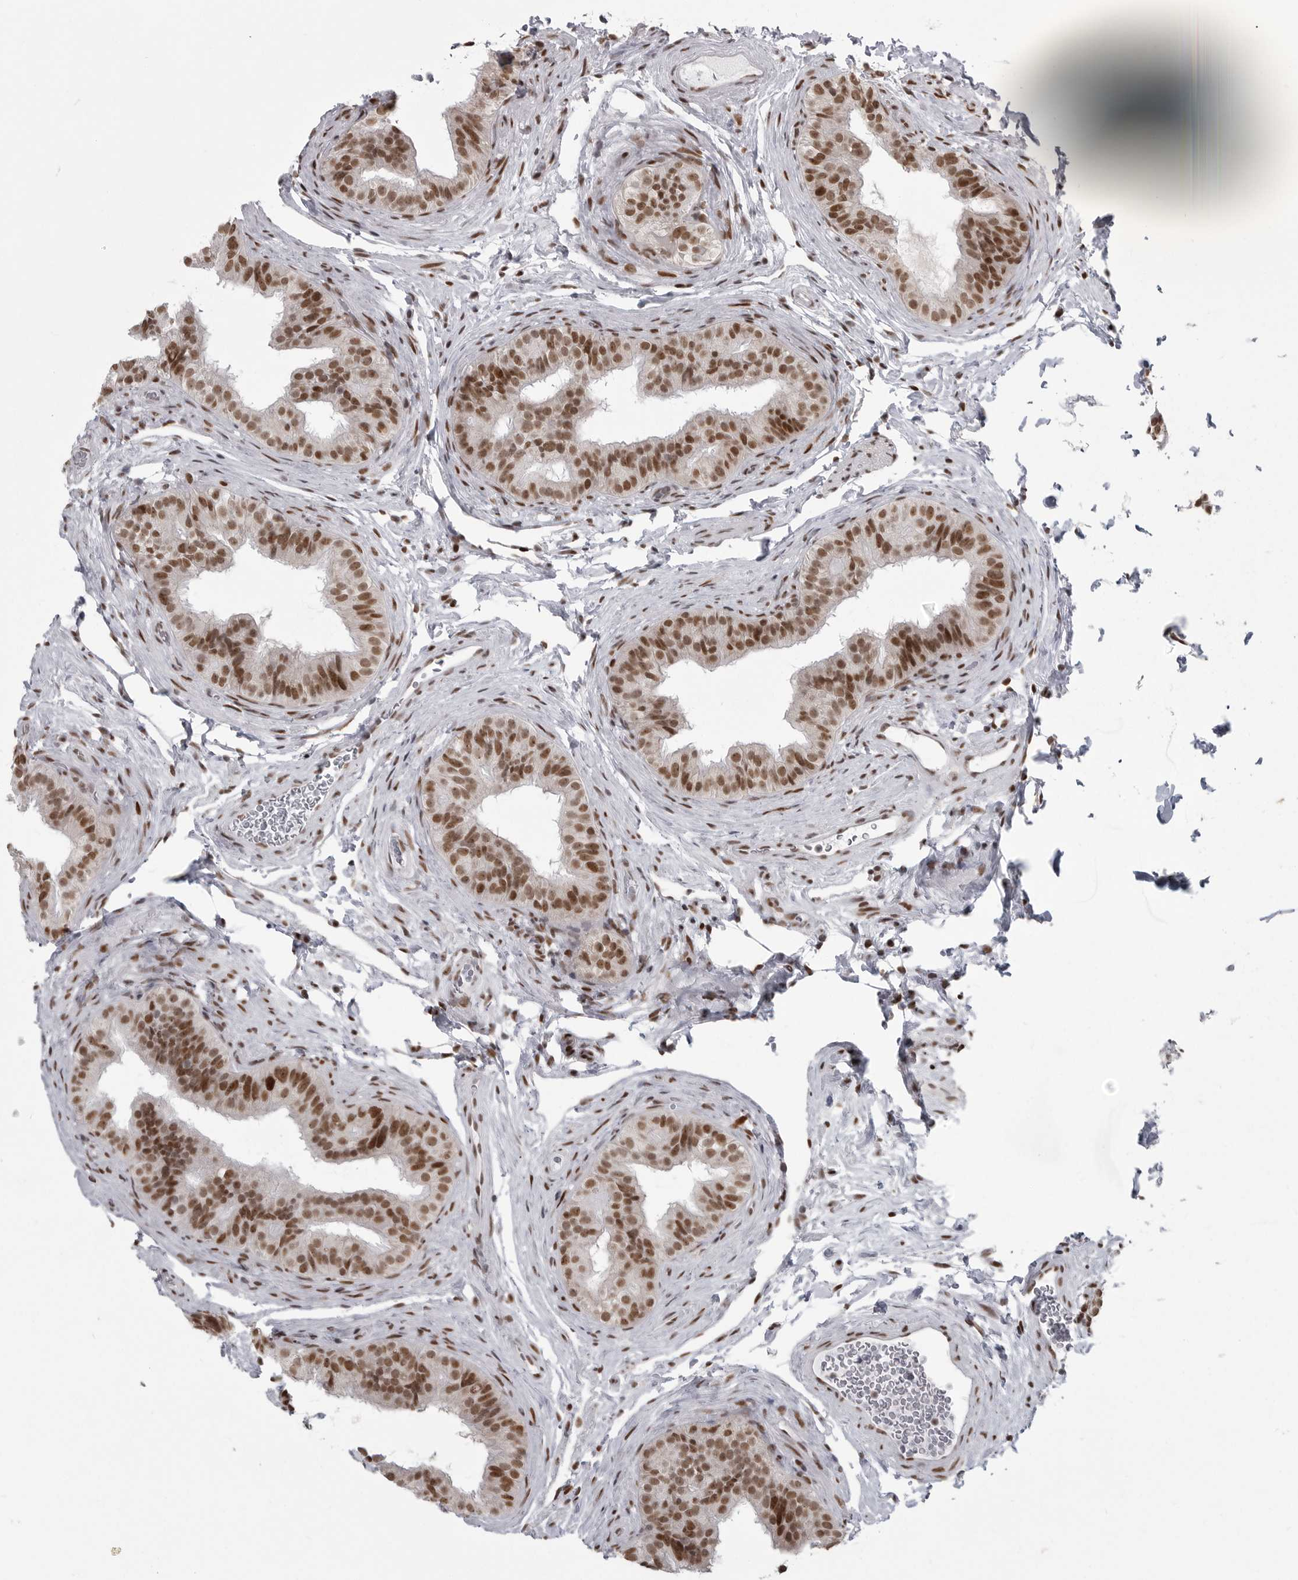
{"staining": {"intensity": "moderate", "quantity": ">75%", "location": "nuclear"}, "tissue": "epididymis", "cell_type": "Glandular cells", "image_type": "normal", "snomed": [{"axis": "morphology", "description": "Normal tissue, NOS"}, {"axis": "topography", "description": "Epididymis"}], "caption": "Glandular cells show medium levels of moderate nuclear staining in about >75% of cells in unremarkable human epididymis. (IHC, brightfield microscopy, high magnification).", "gene": "YAF2", "patient": {"sex": "male", "age": 49}}